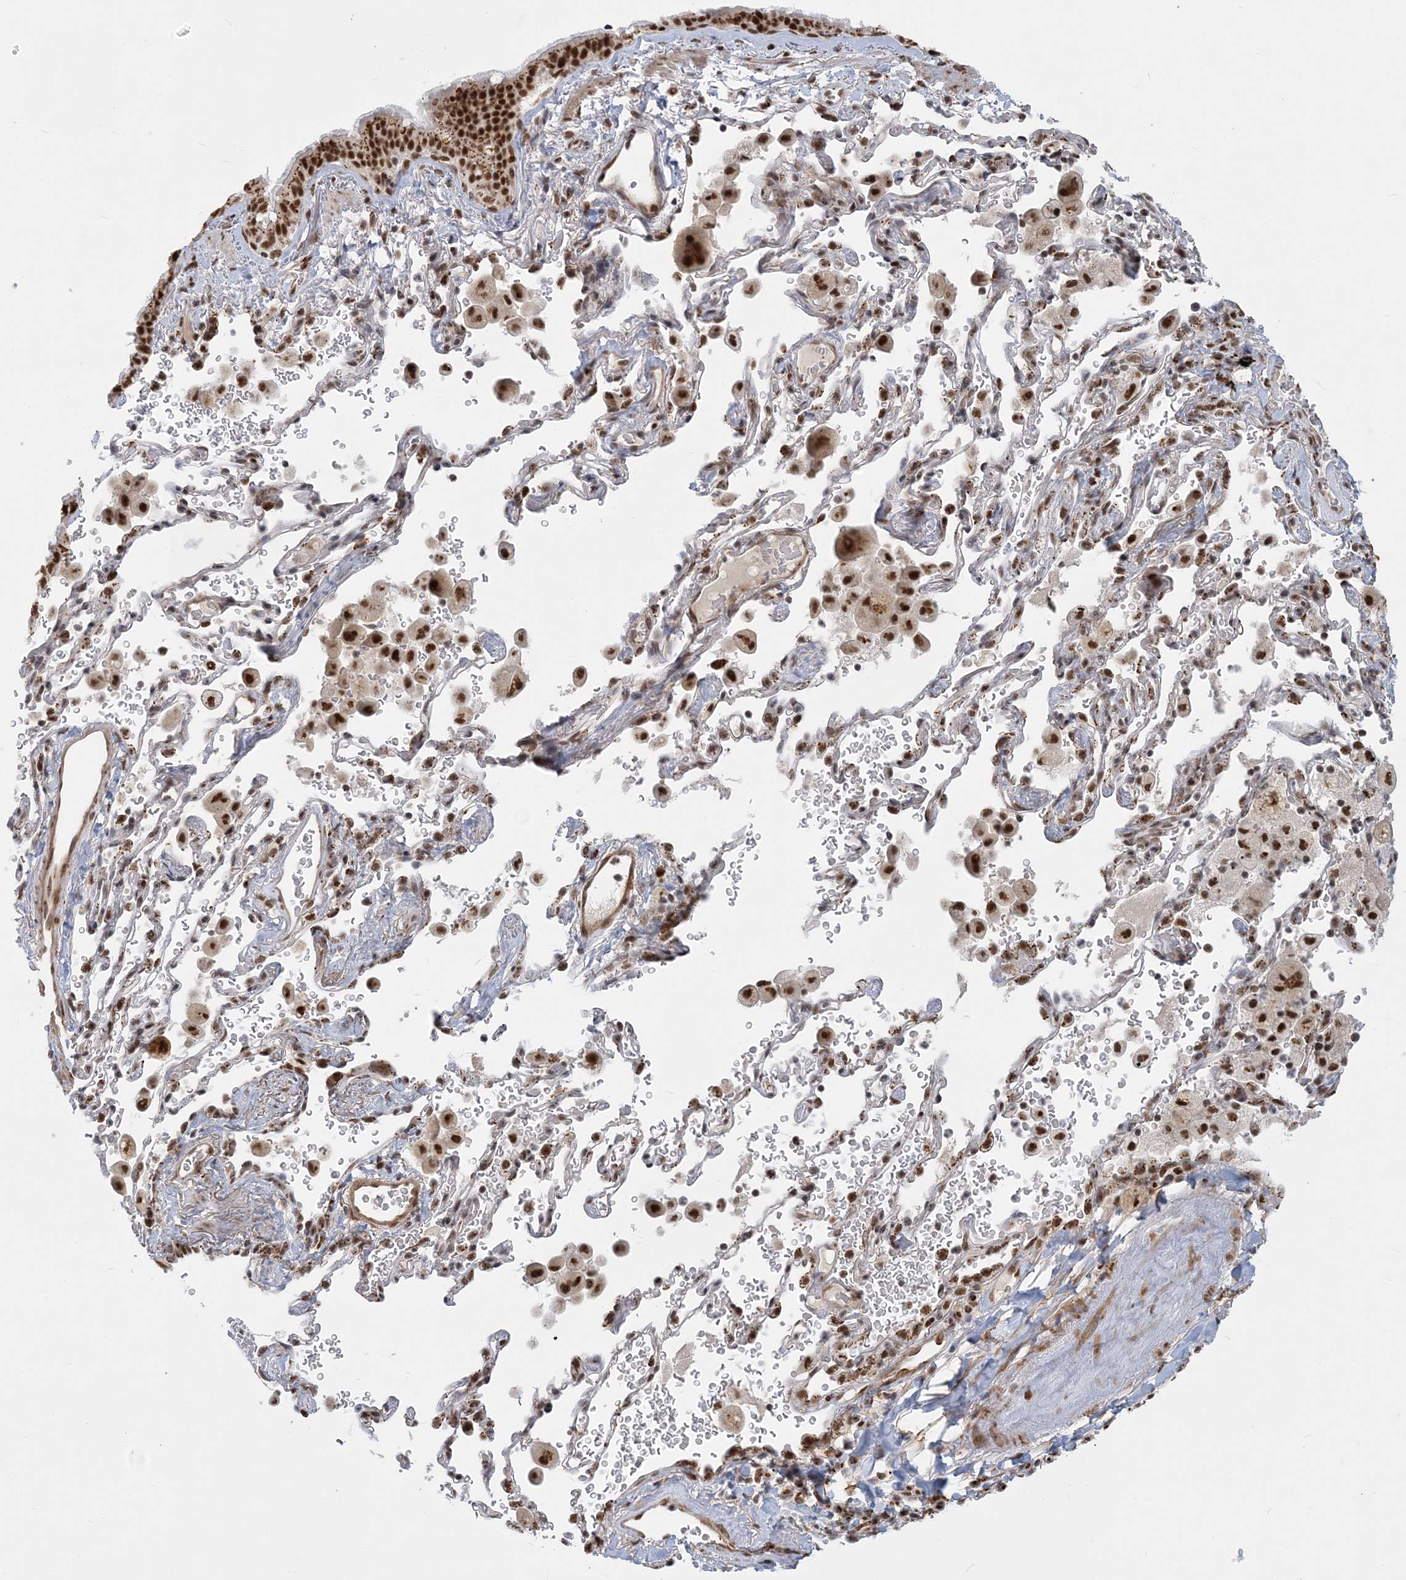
{"staining": {"intensity": "moderate", "quantity": ">75%", "location": "cytoplasmic/membranous,nuclear"}, "tissue": "bronchus", "cell_type": "Respiratory epithelial cells", "image_type": "normal", "snomed": [{"axis": "morphology", "description": "Normal tissue, NOS"}, {"axis": "morphology", "description": "Adenocarcinoma, NOS"}, {"axis": "topography", "description": "Bronchus"}, {"axis": "topography", "description": "Lung"}], "caption": "Immunohistochemical staining of benign bronchus reveals medium levels of moderate cytoplasmic/membranous,nuclear positivity in about >75% of respiratory epithelial cells.", "gene": "PLRG1", "patient": {"sex": "male", "age": 54}}